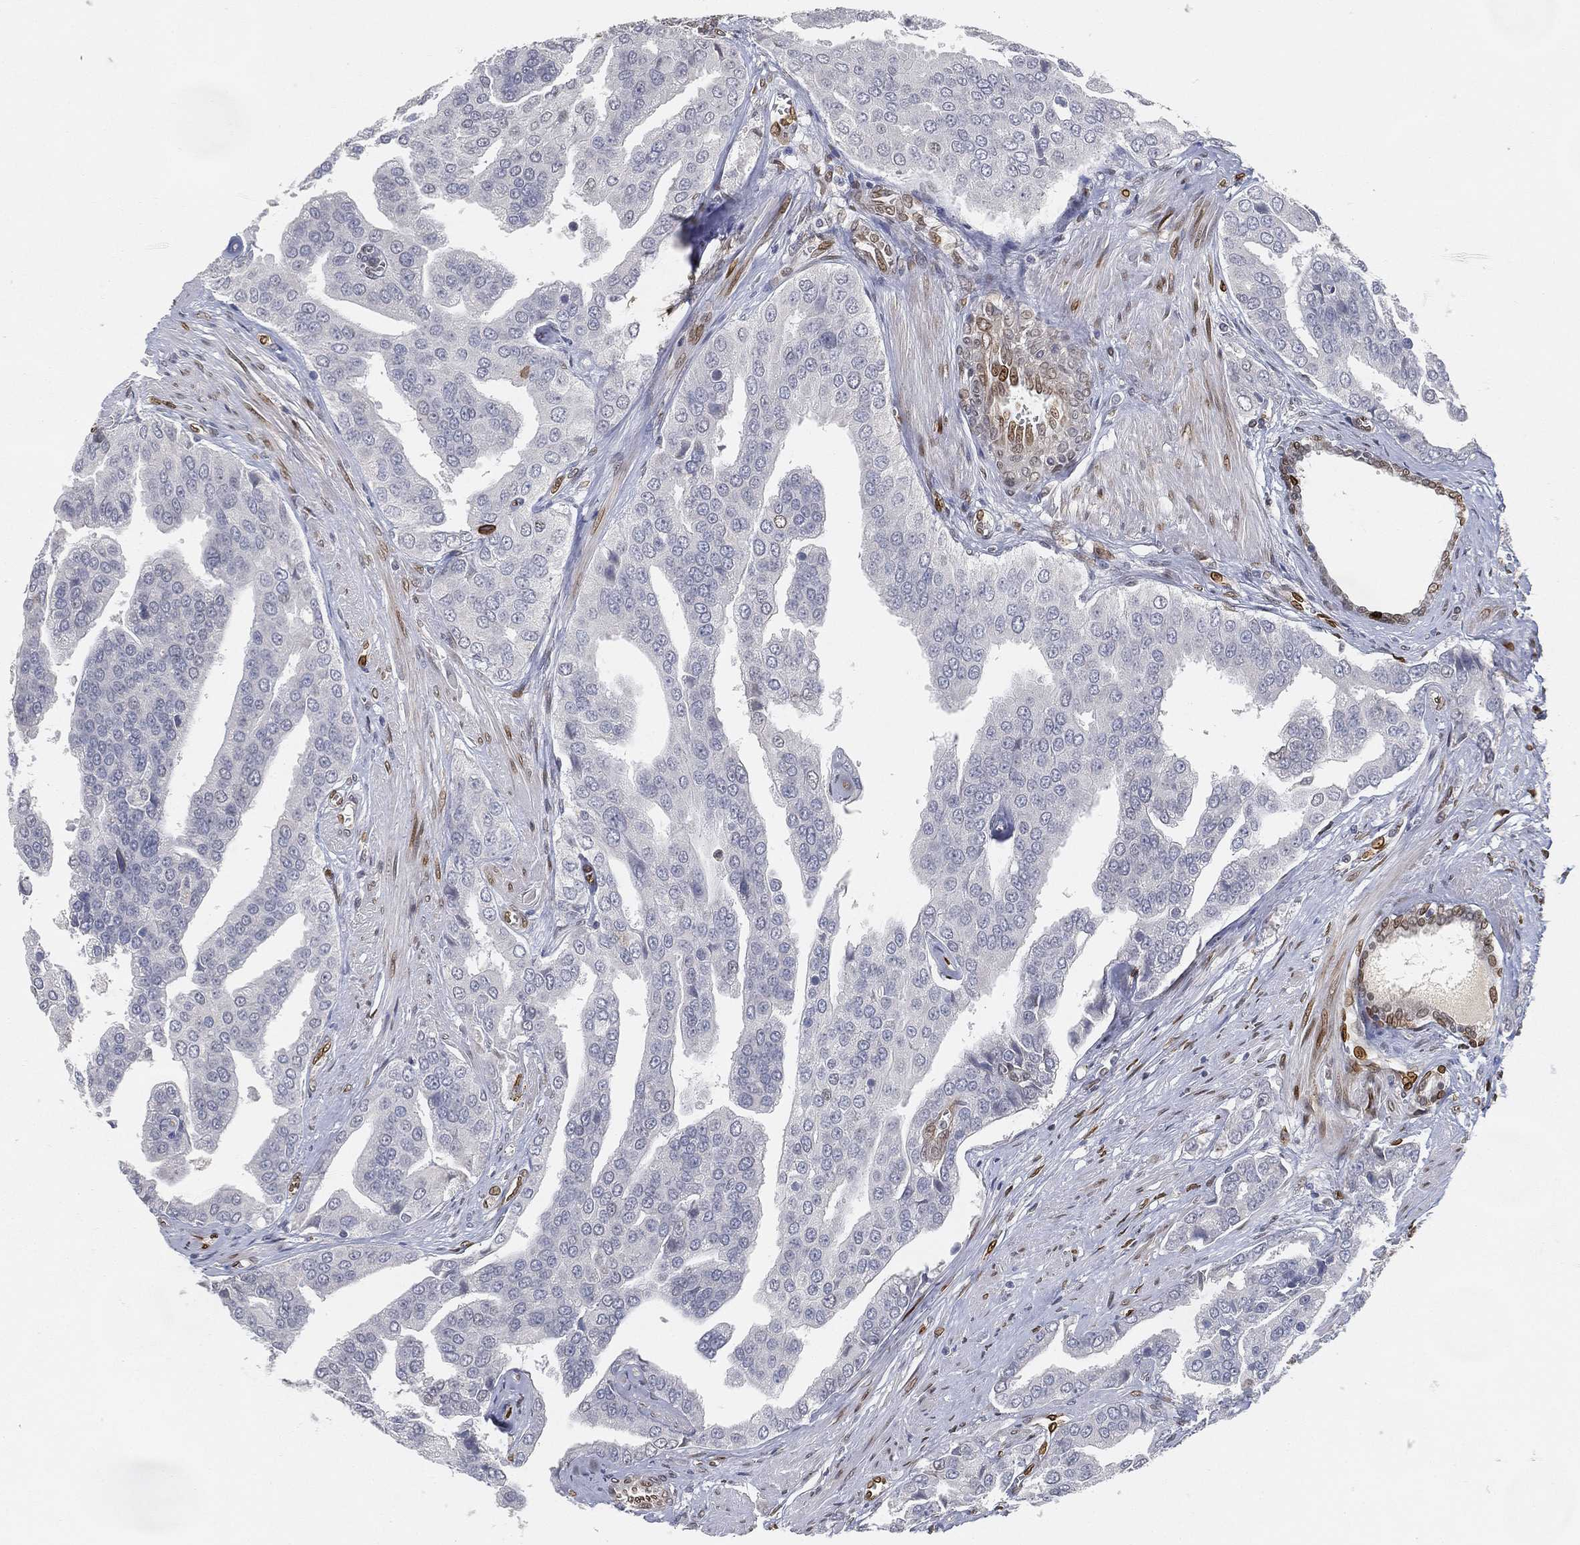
{"staining": {"intensity": "negative", "quantity": "none", "location": "none"}, "tissue": "prostate cancer", "cell_type": "Tumor cells", "image_type": "cancer", "snomed": [{"axis": "morphology", "description": "Adenocarcinoma, NOS"}, {"axis": "topography", "description": "Prostate and seminal vesicle, NOS"}, {"axis": "topography", "description": "Prostate"}], "caption": "Immunohistochemistry of prostate adenocarcinoma exhibits no staining in tumor cells.", "gene": "LMNB1", "patient": {"sex": "male", "age": 69}}